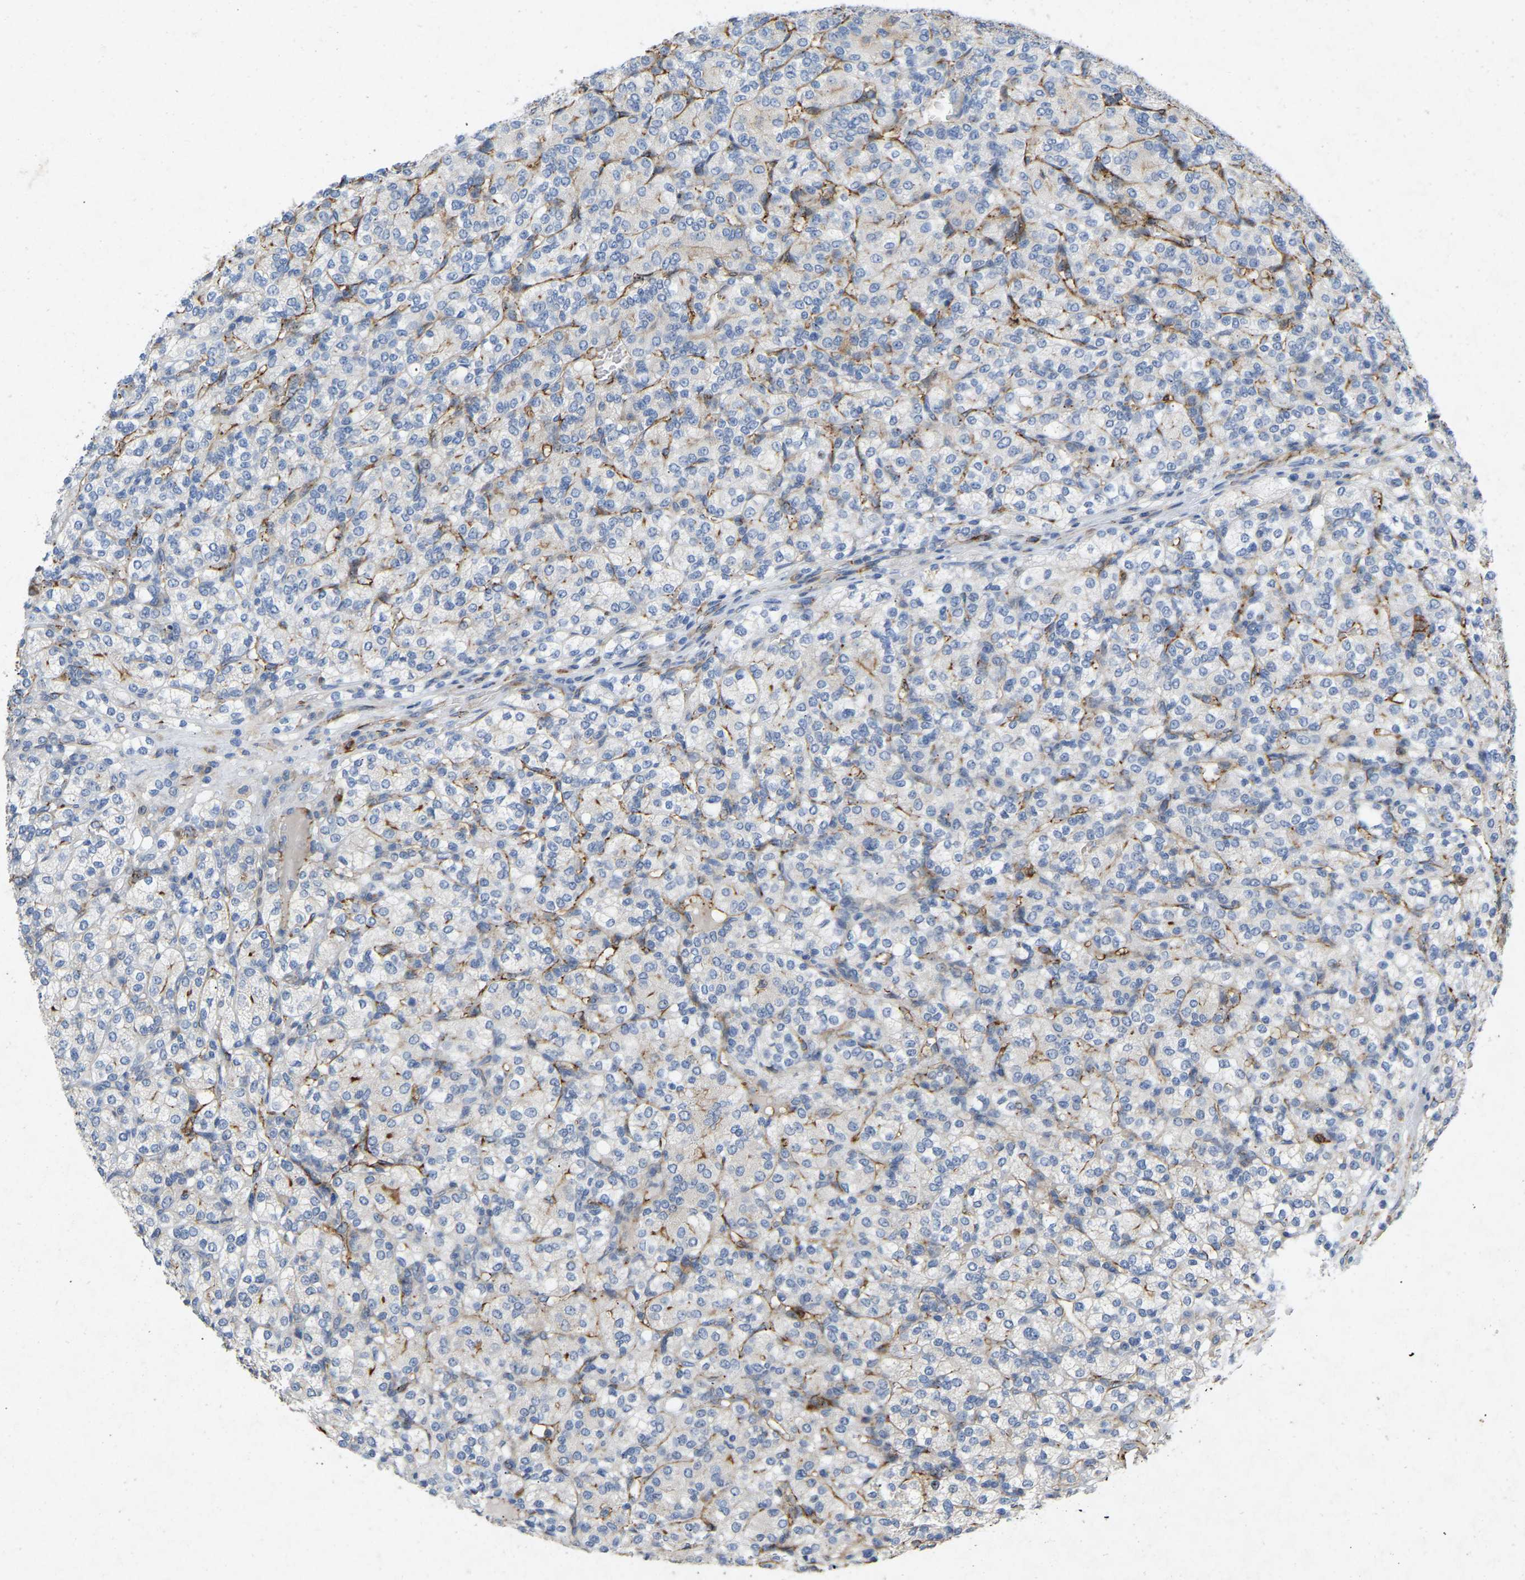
{"staining": {"intensity": "negative", "quantity": "none", "location": "none"}, "tissue": "renal cancer", "cell_type": "Tumor cells", "image_type": "cancer", "snomed": [{"axis": "morphology", "description": "Adenocarcinoma, NOS"}, {"axis": "topography", "description": "Kidney"}], "caption": "Protein analysis of renal adenocarcinoma exhibits no significant expression in tumor cells. Brightfield microscopy of IHC stained with DAB (3,3'-diaminobenzidine) (brown) and hematoxylin (blue), captured at high magnification.", "gene": "RHEB", "patient": {"sex": "male", "age": 77}}